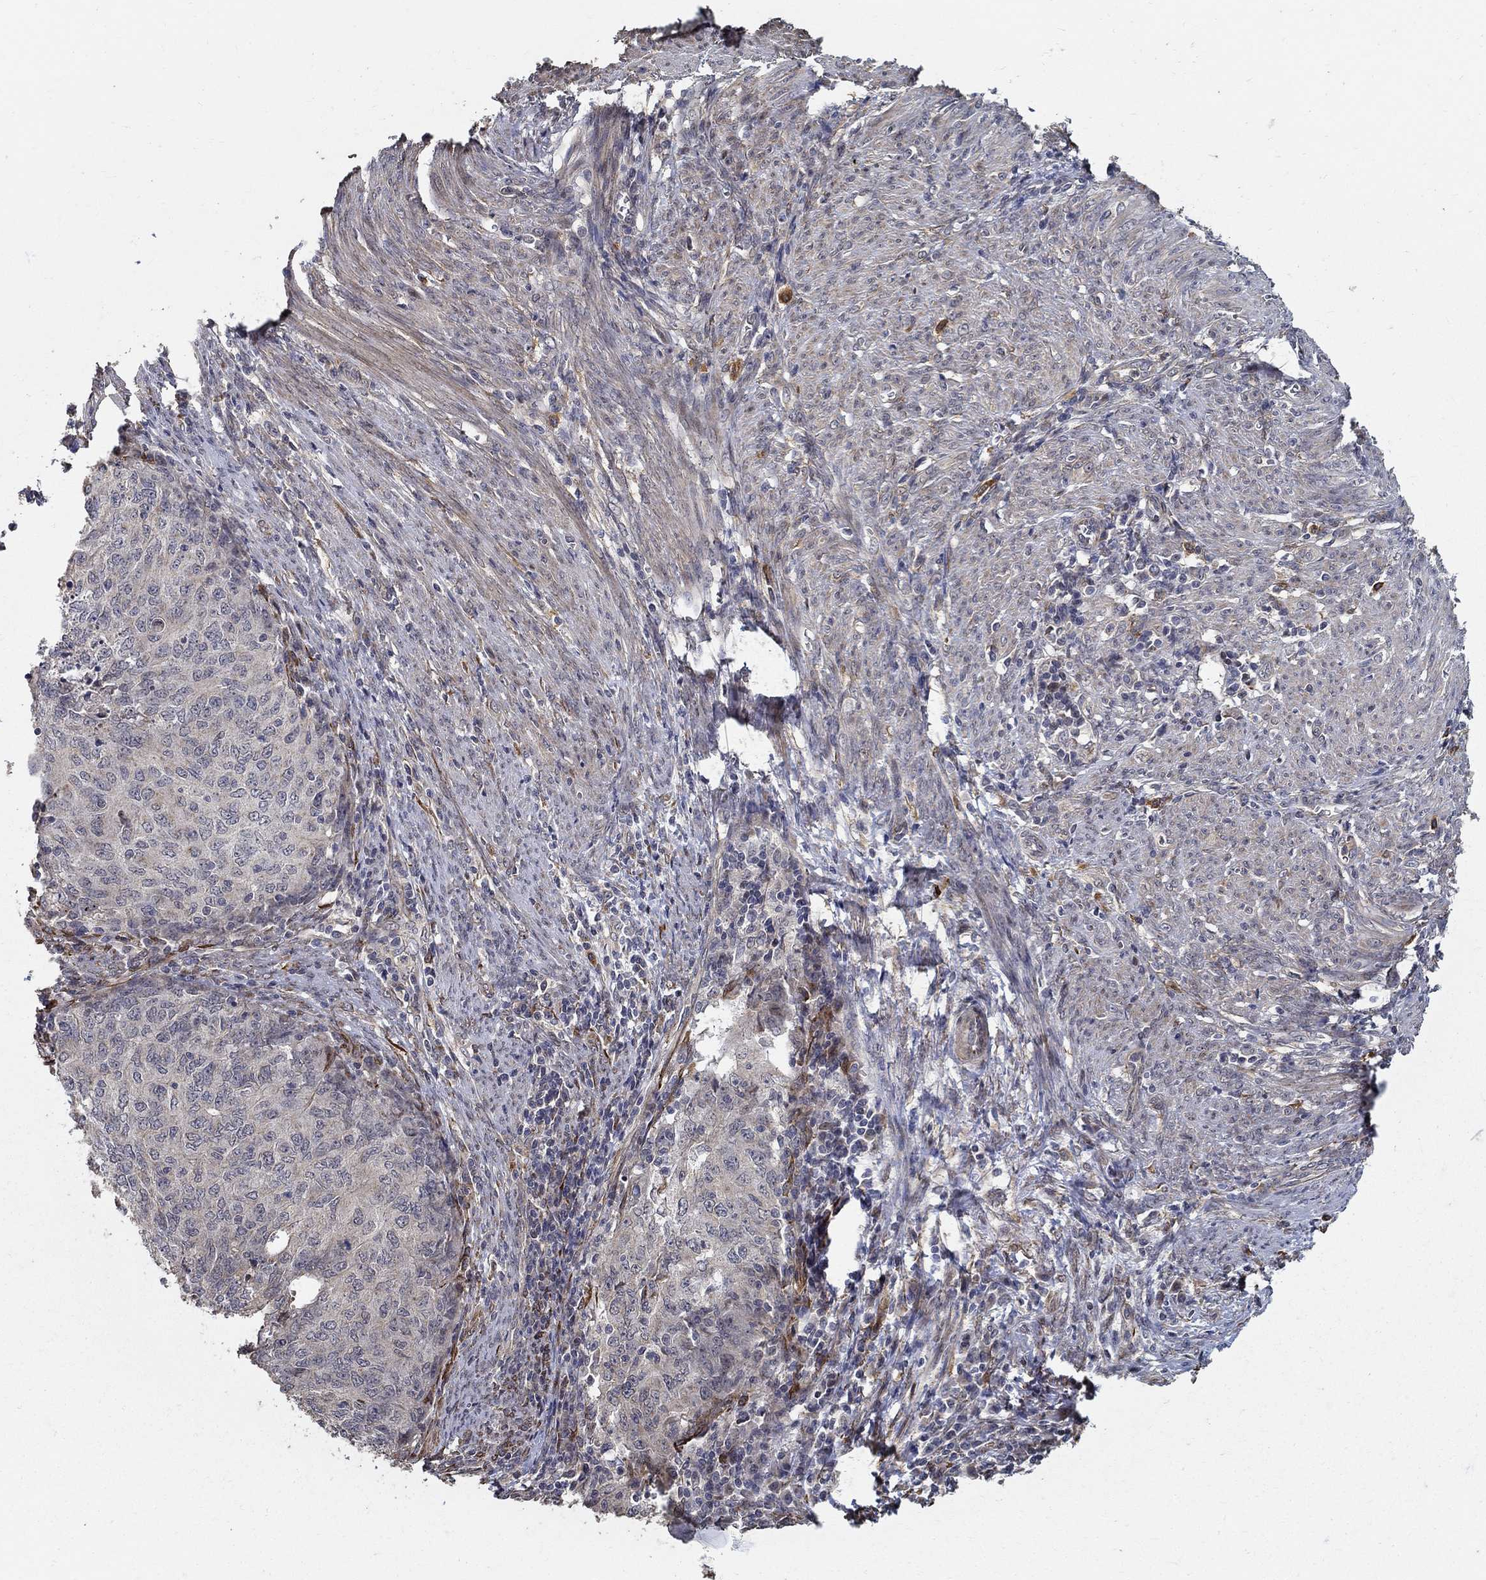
{"staining": {"intensity": "negative", "quantity": "none", "location": "none"}, "tissue": "endometrial cancer", "cell_type": "Tumor cells", "image_type": "cancer", "snomed": [{"axis": "morphology", "description": "Adenocarcinoma, NOS"}, {"axis": "topography", "description": "Endometrium"}], "caption": "High magnification brightfield microscopy of endometrial cancer (adenocarcinoma) stained with DAB (brown) and counterstained with hematoxylin (blue): tumor cells show no significant expression.", "gene": "ZNF594", "patient": {"sex": "female", "age": 82}}